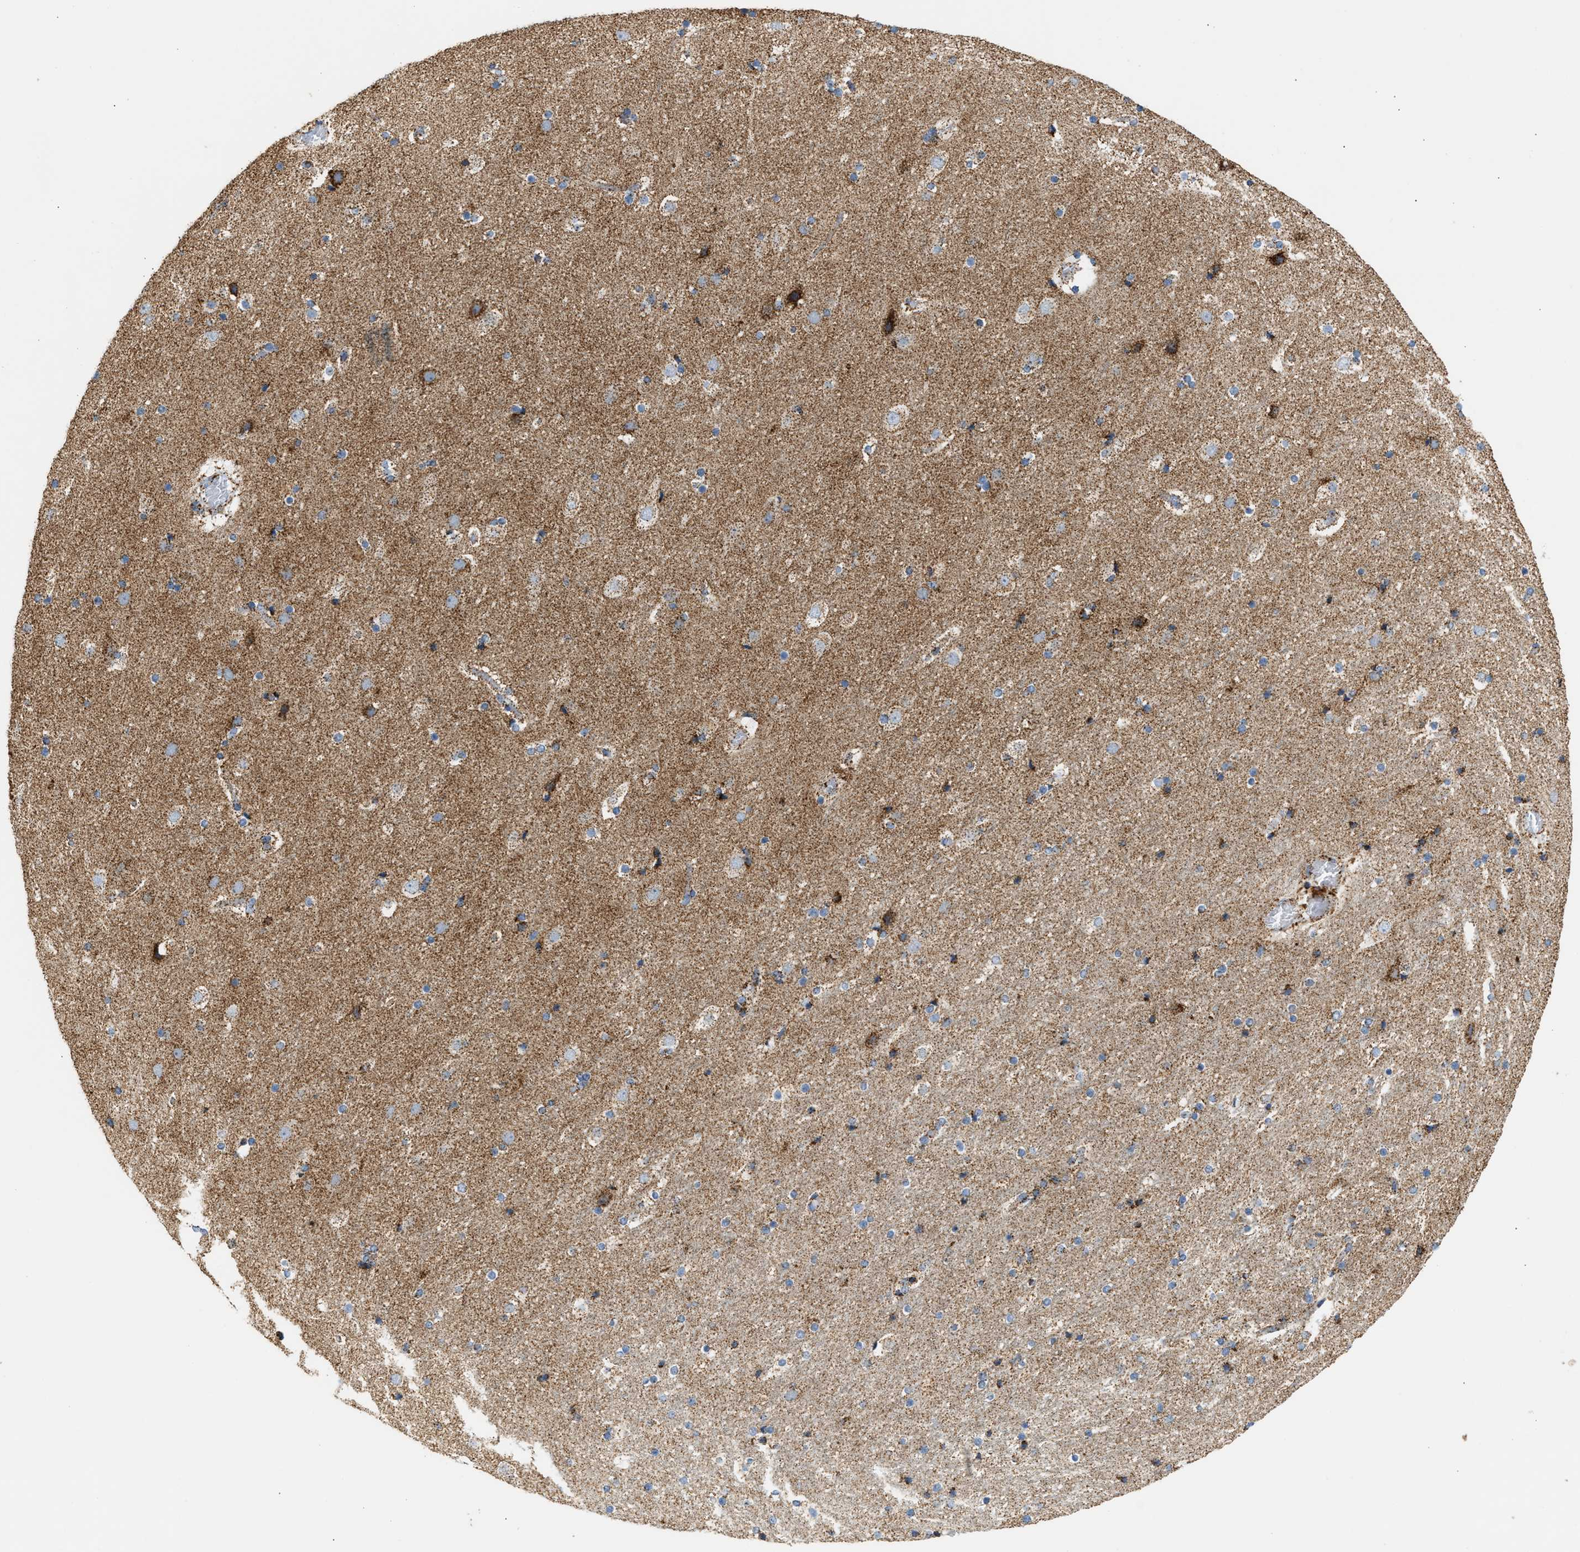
{"staining": {"intensity": "weak", "quantity": ">75%", "location": "cytoplasmic/membranous"}, "tissue": "cerebral cortex", "cell_type": "Endothelial cells", "image_type": "normal", "snomed": [{"axis": "morphology", "description": "Normal tissue, NOS"}, {"axis": "topography", "description": "Cerebral cortex"}], "caption": "Protein analysis of normal cerebral cortex reveals weak cytoplasmic/membranous positivity in about >75% of endothelial cells. (brown staining indicates protein expression, while blue staining denotes nuclei).", "gene": "OGDH", "patient": {"sex": "male", "age": 57}}